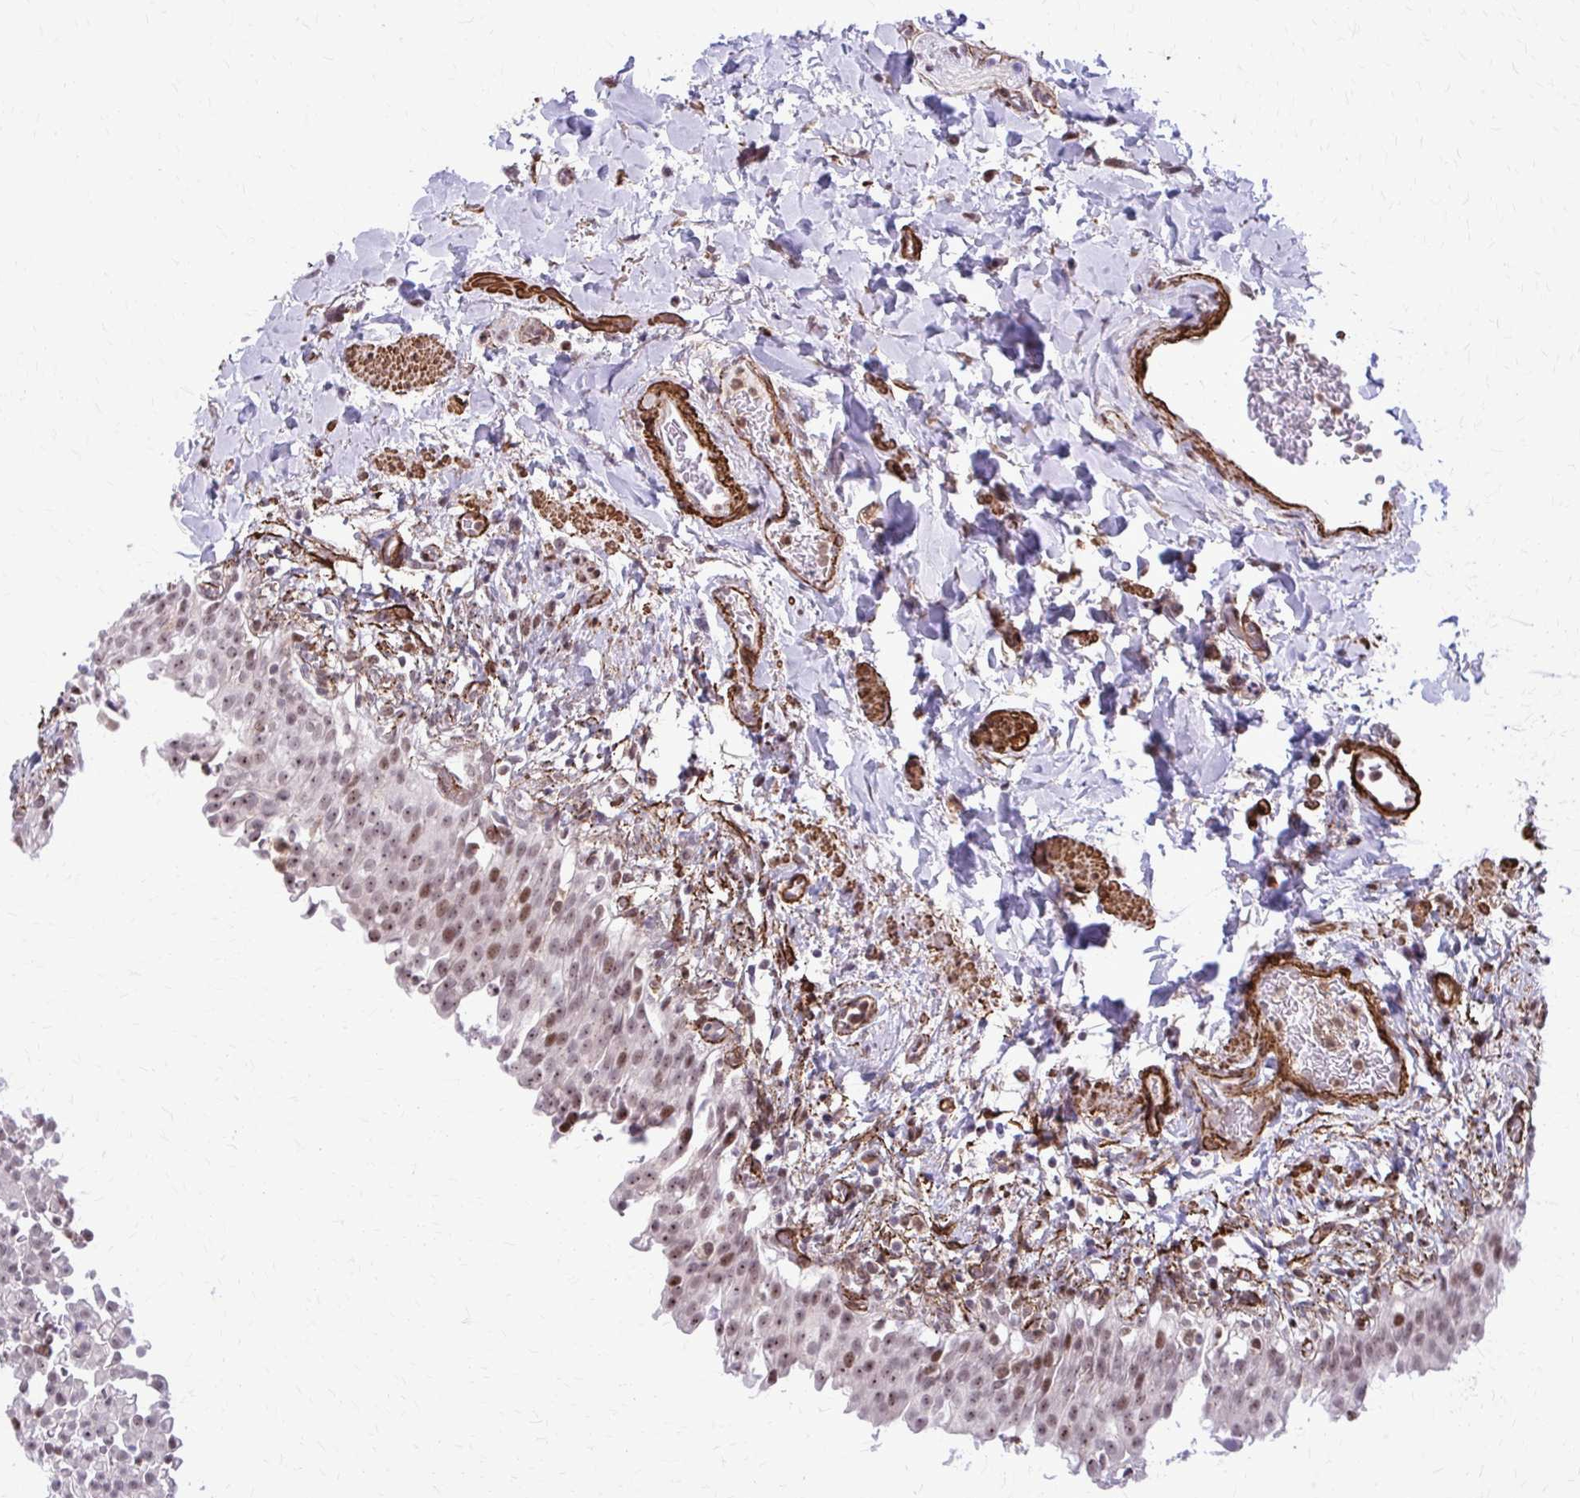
{"staining": {"intensity": "moderate", "quantity": "25%-75%", "location": "nuclear"}, "tissue": "urinary bladder", "cell_type": "Urothelial cells", "image_type": "normal", "snomed": [{"axis": "morphology", "description": "Normal tissue, NOS"}, {"axis": "topography", "description": "Urinary bladder"}, {"axis": "topography", "description": "Peripheral nerve tissue"}], "caption": "Normal urinary bladder exhibits moderate nuclear positivity in about 25%-75% of urothelial cells, visualized by immunohistochemistry.", "gene": "NRBF2", "patient": {"sex": "female", "age": 60}}